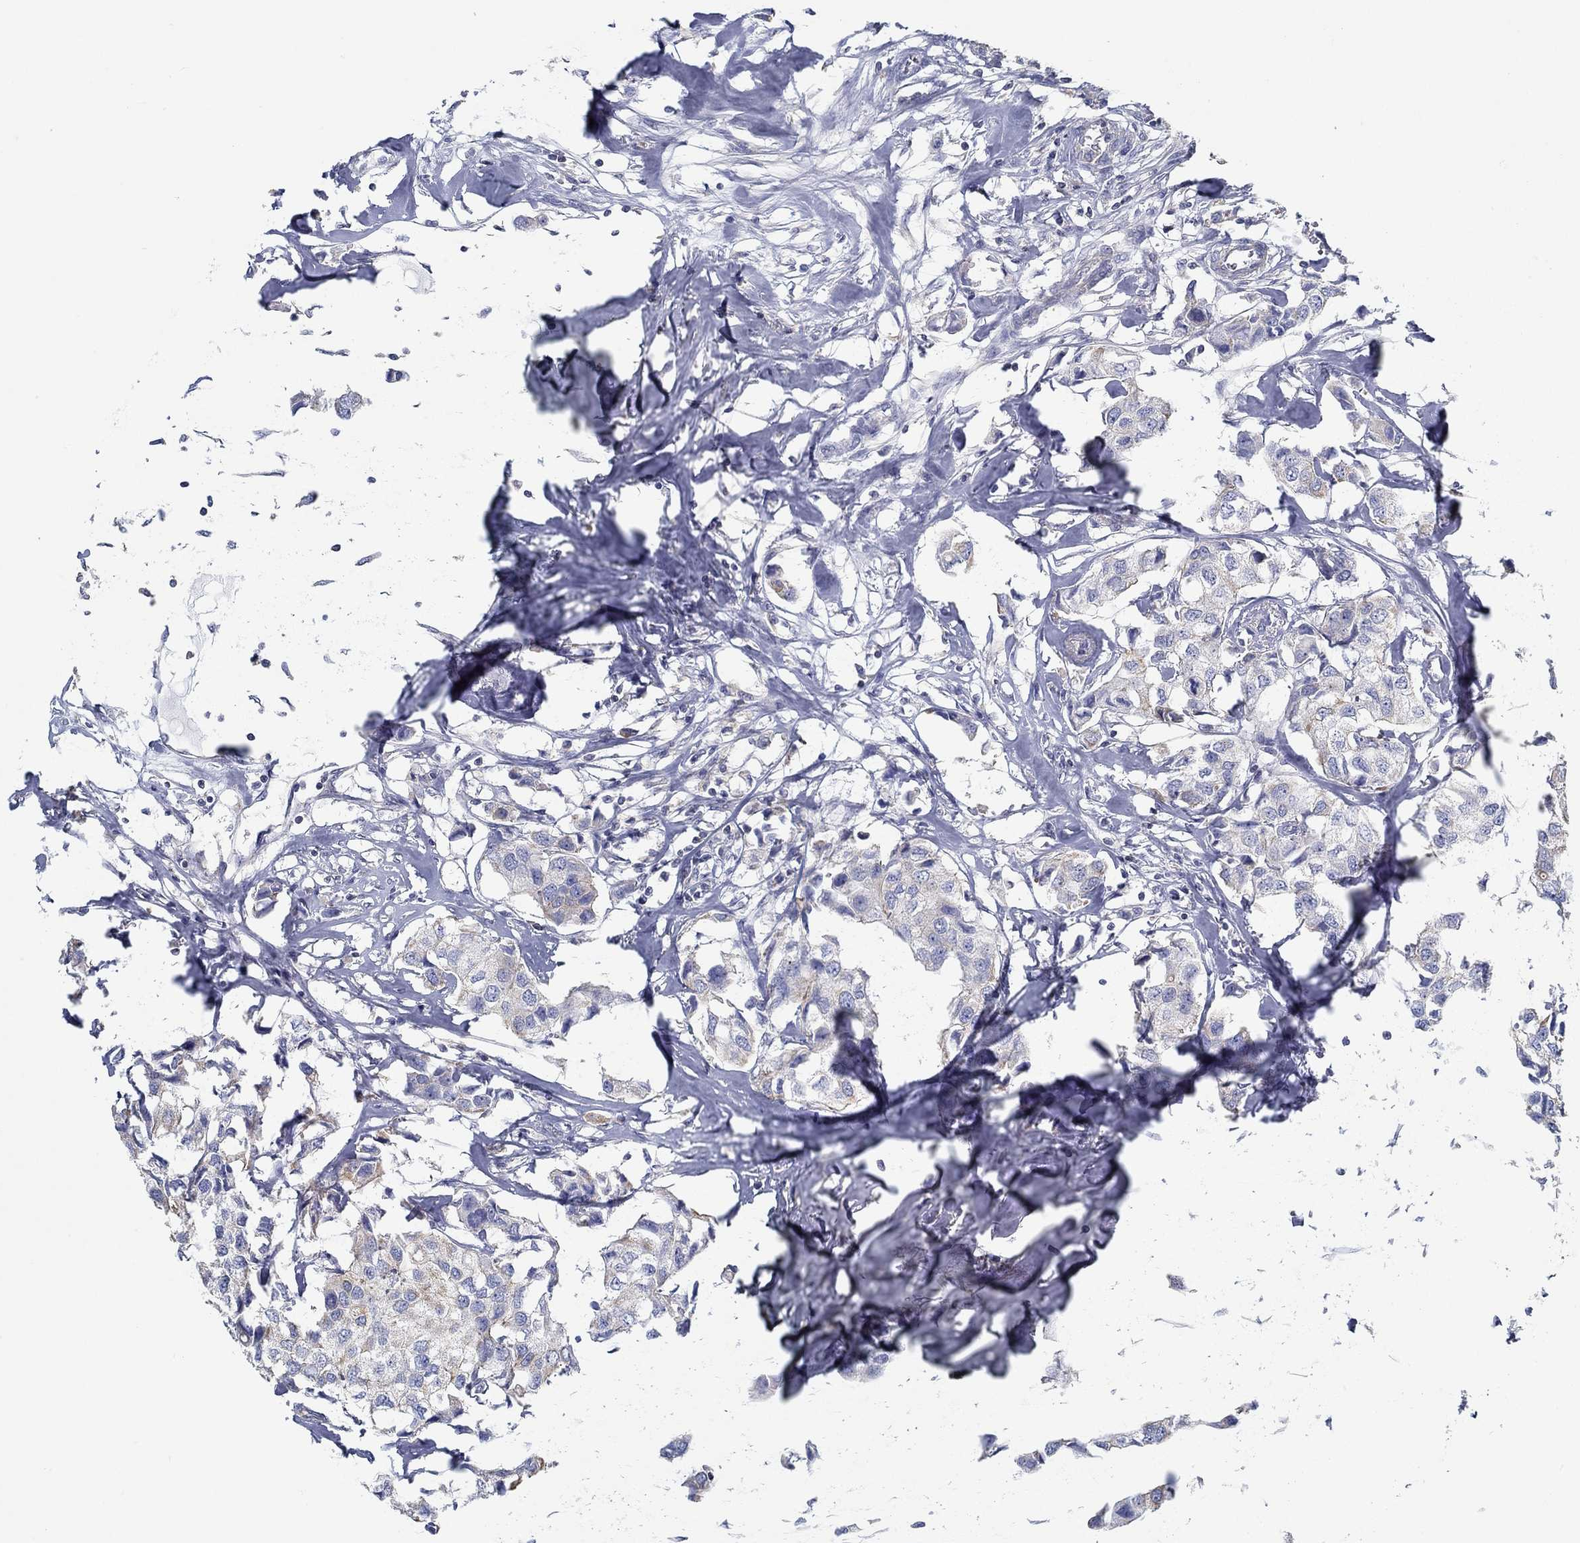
{"staining": {"intensity": "negative", "quantity": "none", "location": "none"}, "tissue": "breast cancer", "cell_type": "Tumor cells", "image_type": "cancer", "snomed": [{"axis": "morphology", "description": "Duct carcinoma"}, {"axis": "topography", "description": "Breast"}], "caption": "Tumor cells show no significant protein positivity in breast cancer.", "gene": "BBOF1", "patient": {"sex": "female", "age": 80}}